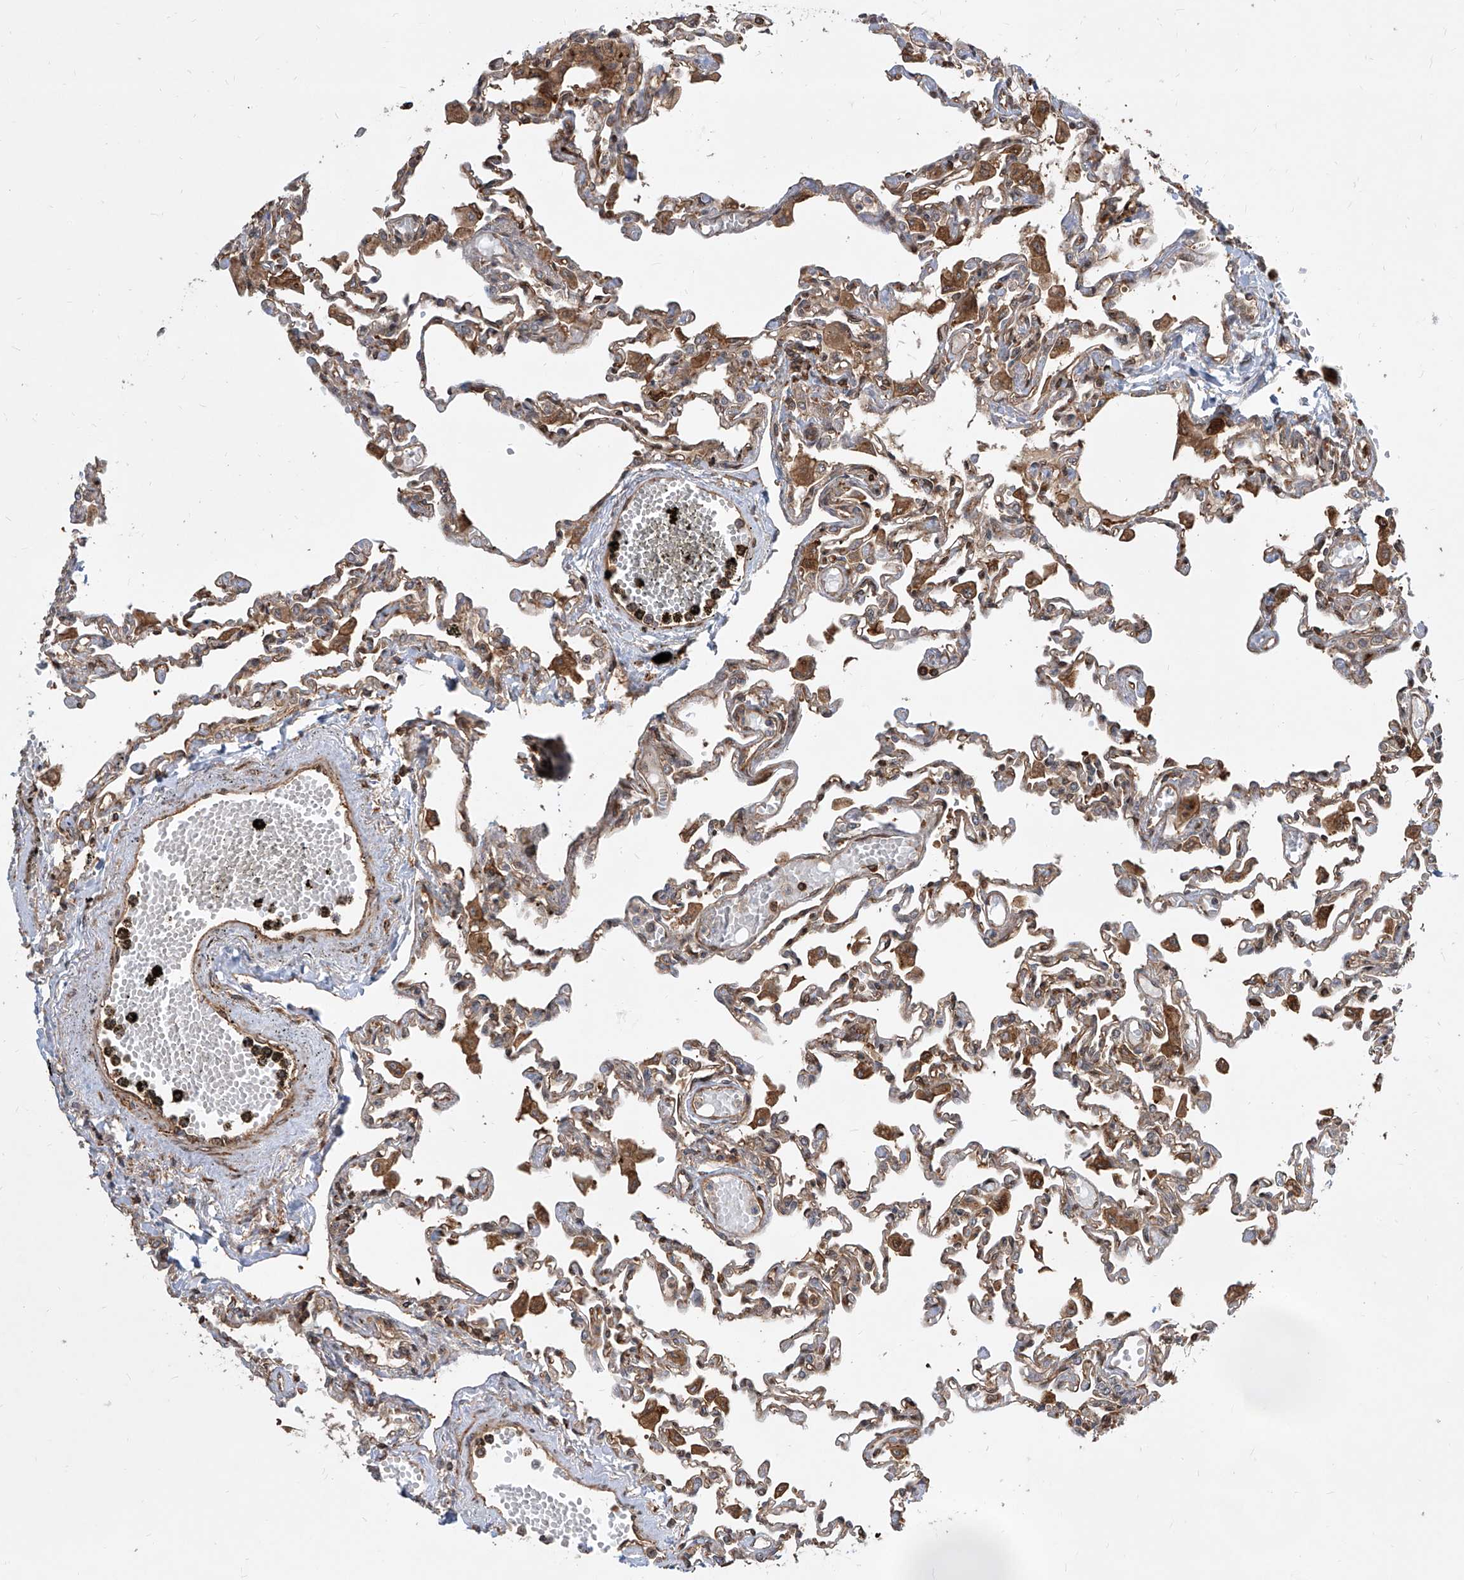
{"staining": {"intensity": "moderate", "quantity": ">75%", "location": "cytoplasmic/membranous"}, "tissue": "lung", "cell_type": "Alveolar cells", "image_type": "normal", "snomed": [{"axis": "morphology", "description": "Normal tissue, NOS"}, {"axis": "topography", "description": "Bronchus"}, {"axis": "topography", "description": "Lung"}], "caption": "An IHC photomicrograph of benign tissue is shown. Protein staining in brown shows moderate cytoplasmic/membranous positivity in lung within alveolar cells.", "gene": "MAGED2", "patient": {"sex": "female", "age": 49}}